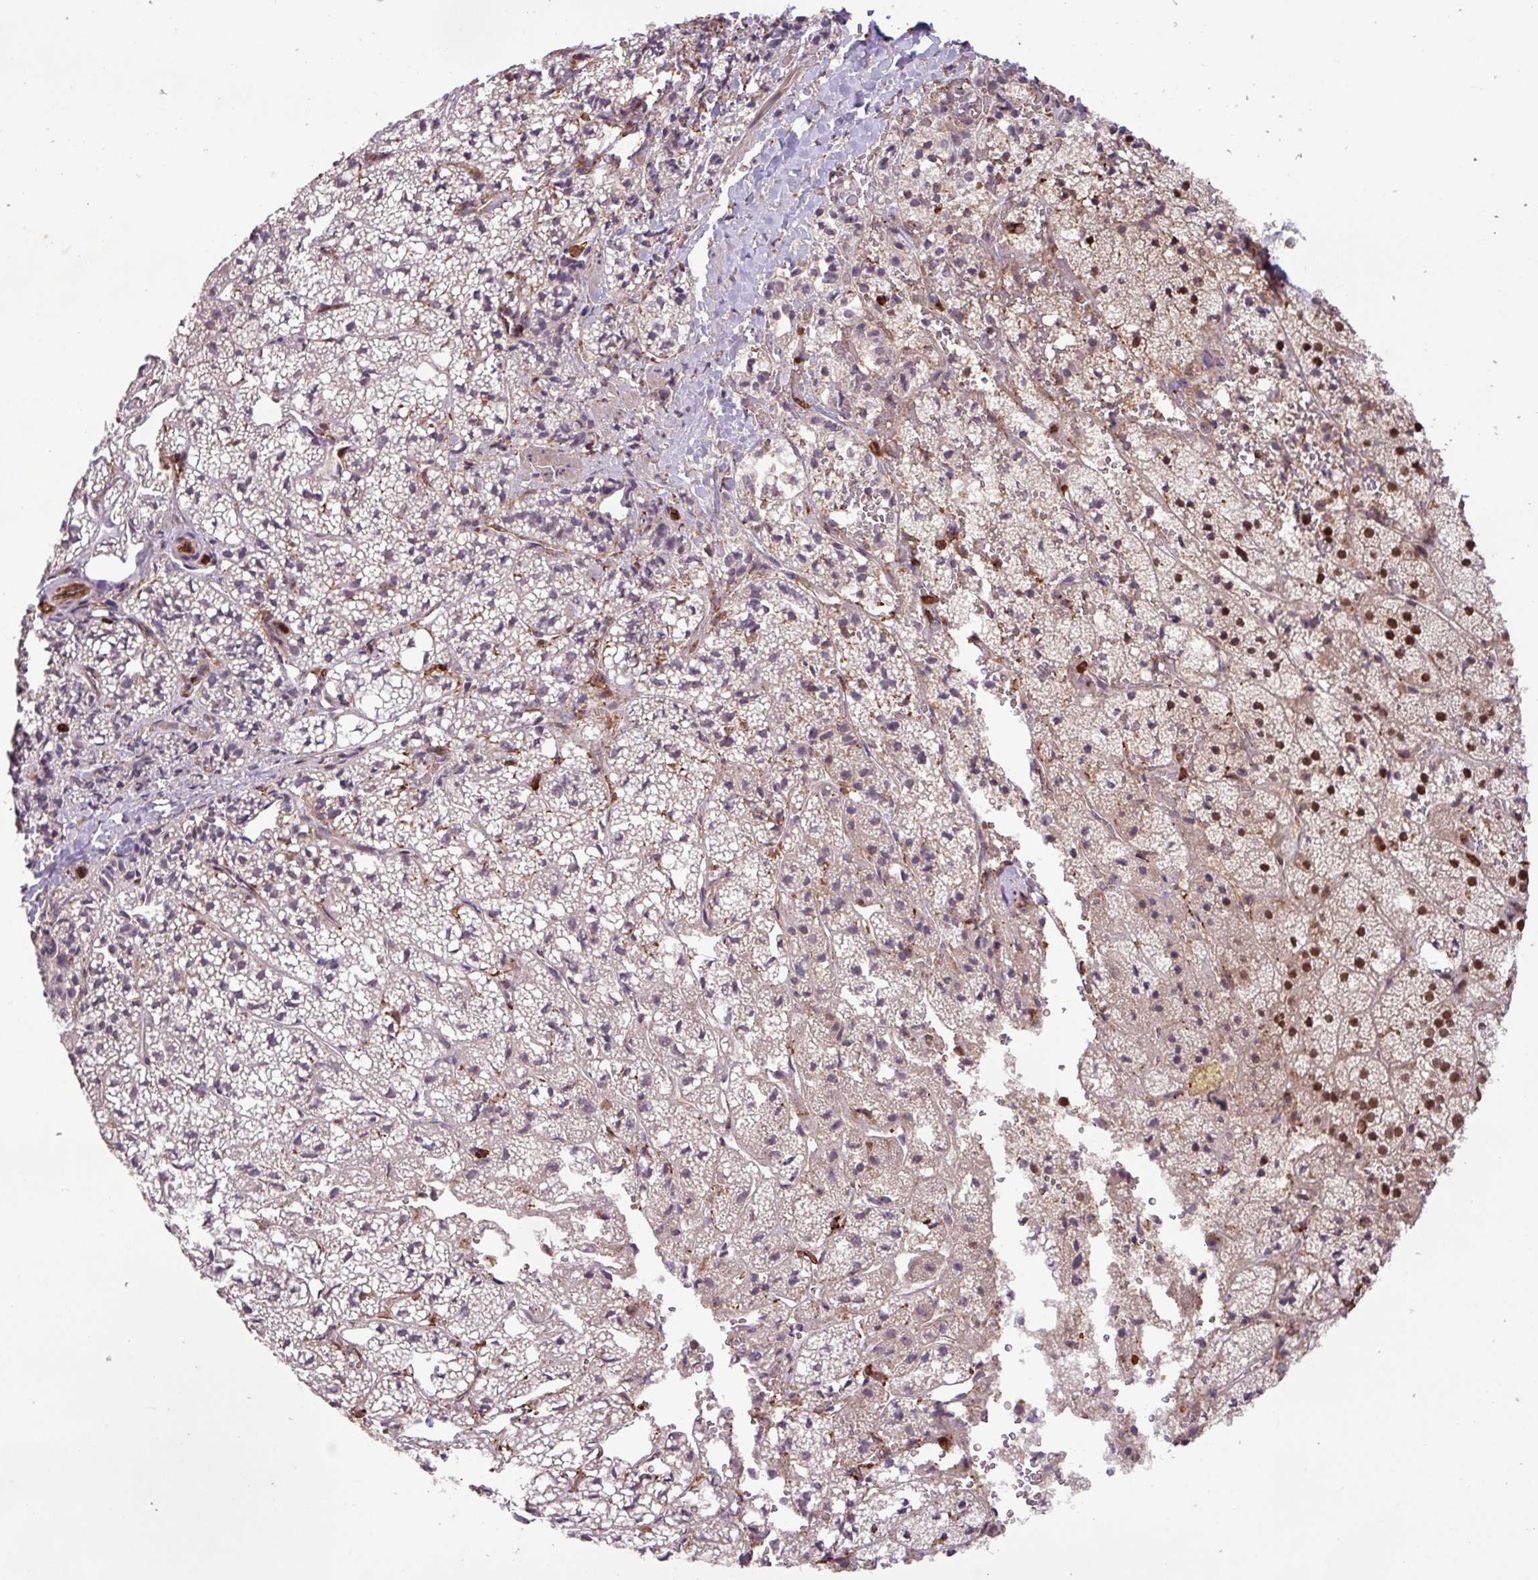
{"staining": {"intensity": "strong", "quantity": "25%-75%", "location": "nuclear"}, "tissue": "adrenal gland", "cell_type": "Glandular cells", "image_type": "normal", "snomed": [{"axis": "morphology", "description": "Normal tissue, NOS"}, {"axis": "topography", "description": "Adrenal gland"}], "caption": "Strong nuclear staining for a protein is appreciated in about 25%-75% of glandular cells of unremarkable adrenal gland using immunohistochemistry (IHC).", "gene": "GON7", "patient": {"sex": "male", "age": 53}}